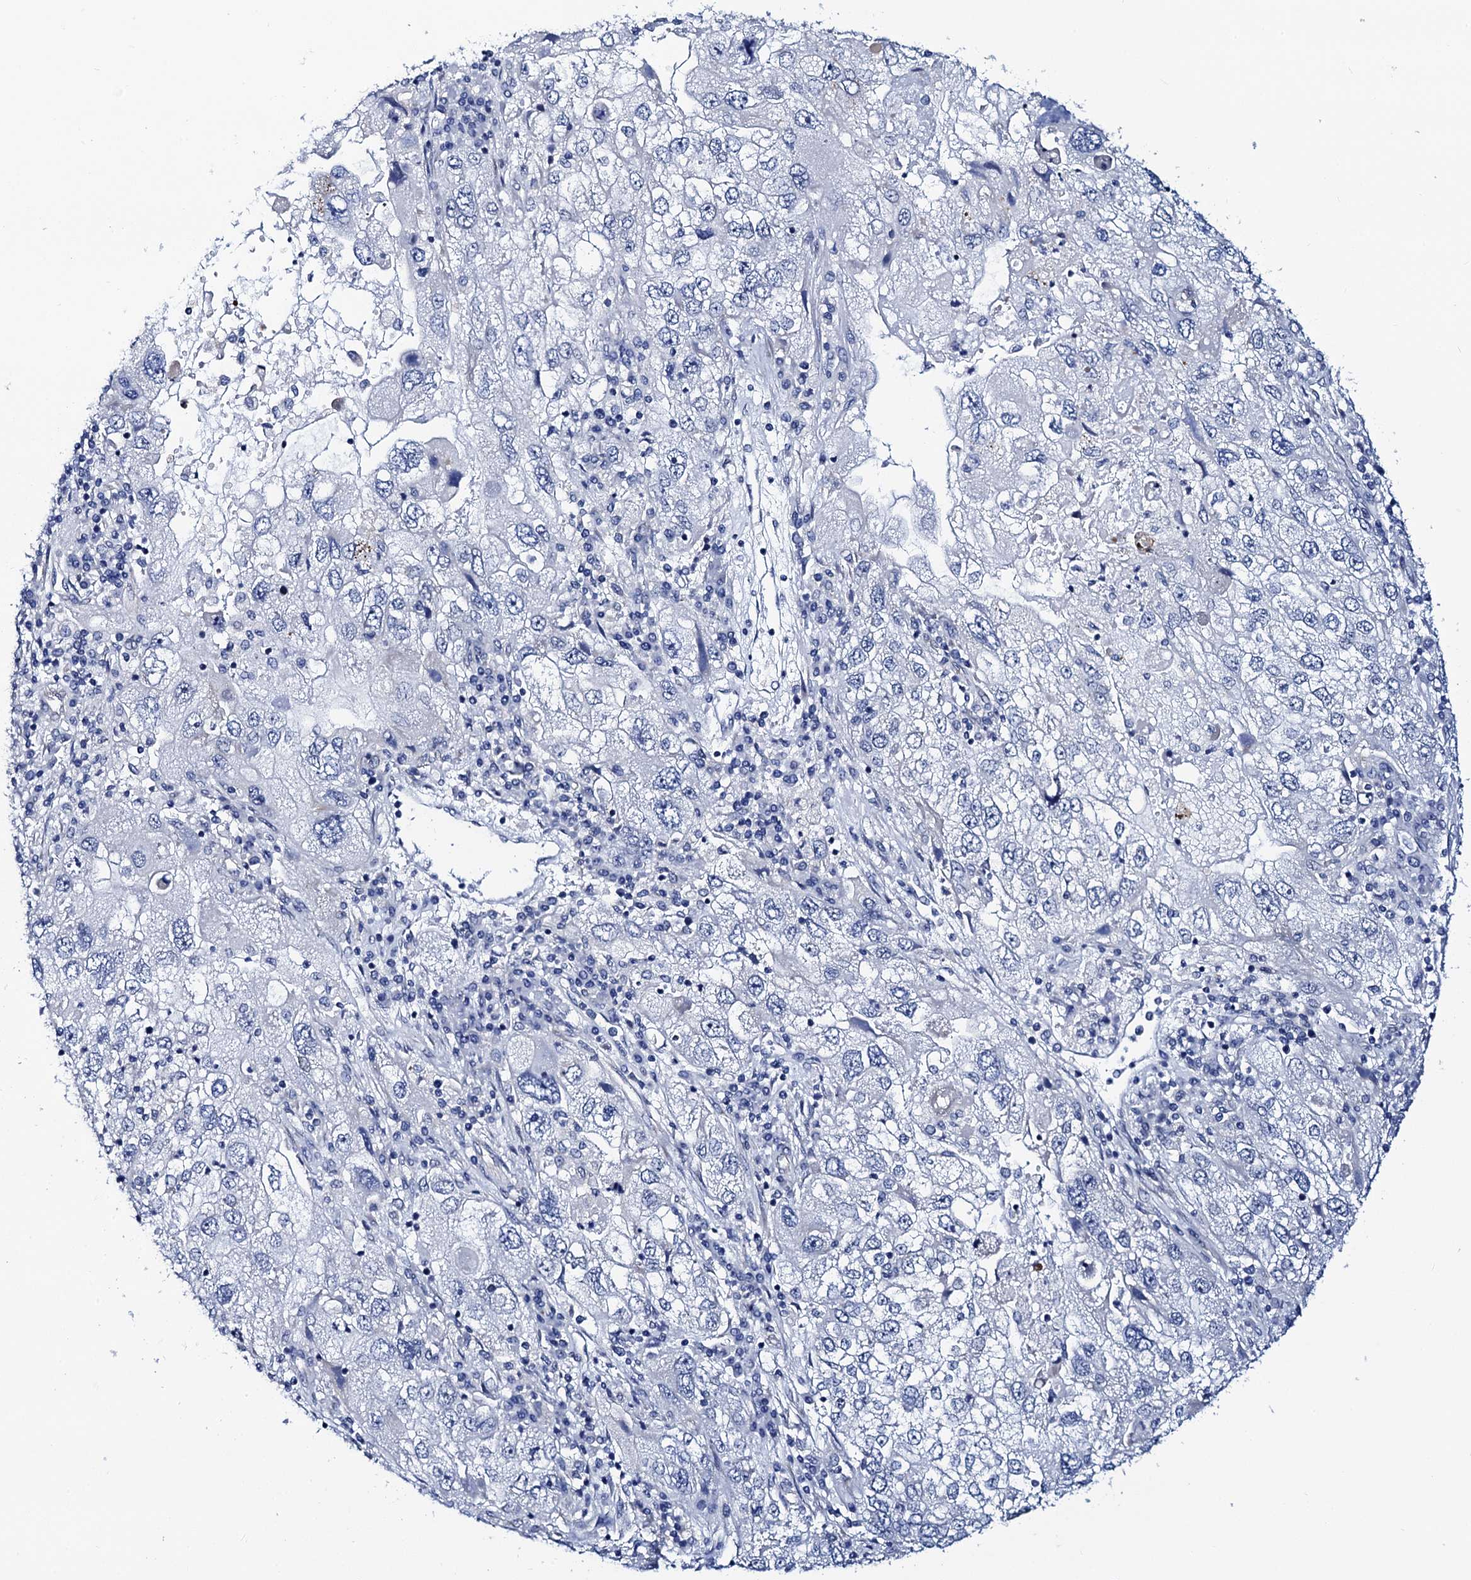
{"staining": {"intensity": "negative", "quantity": "none", "location": "none"}, "tissue": "endometrial cancer", "cell_type": "Tumor cells", "image_type": "cancer", "snomed": [{"axis": "morphology", "description": "Adenocarcinoma, NOS"}, {"axis": "topography", "description": "Endometrium"}], "caption": "Micrograph shows no protein positivity in tumor cells of endometrial cancer (adenocarcinoma) tissue.", "gene": "C16orf87", "patient": {"sex": "female", "age": 49}}